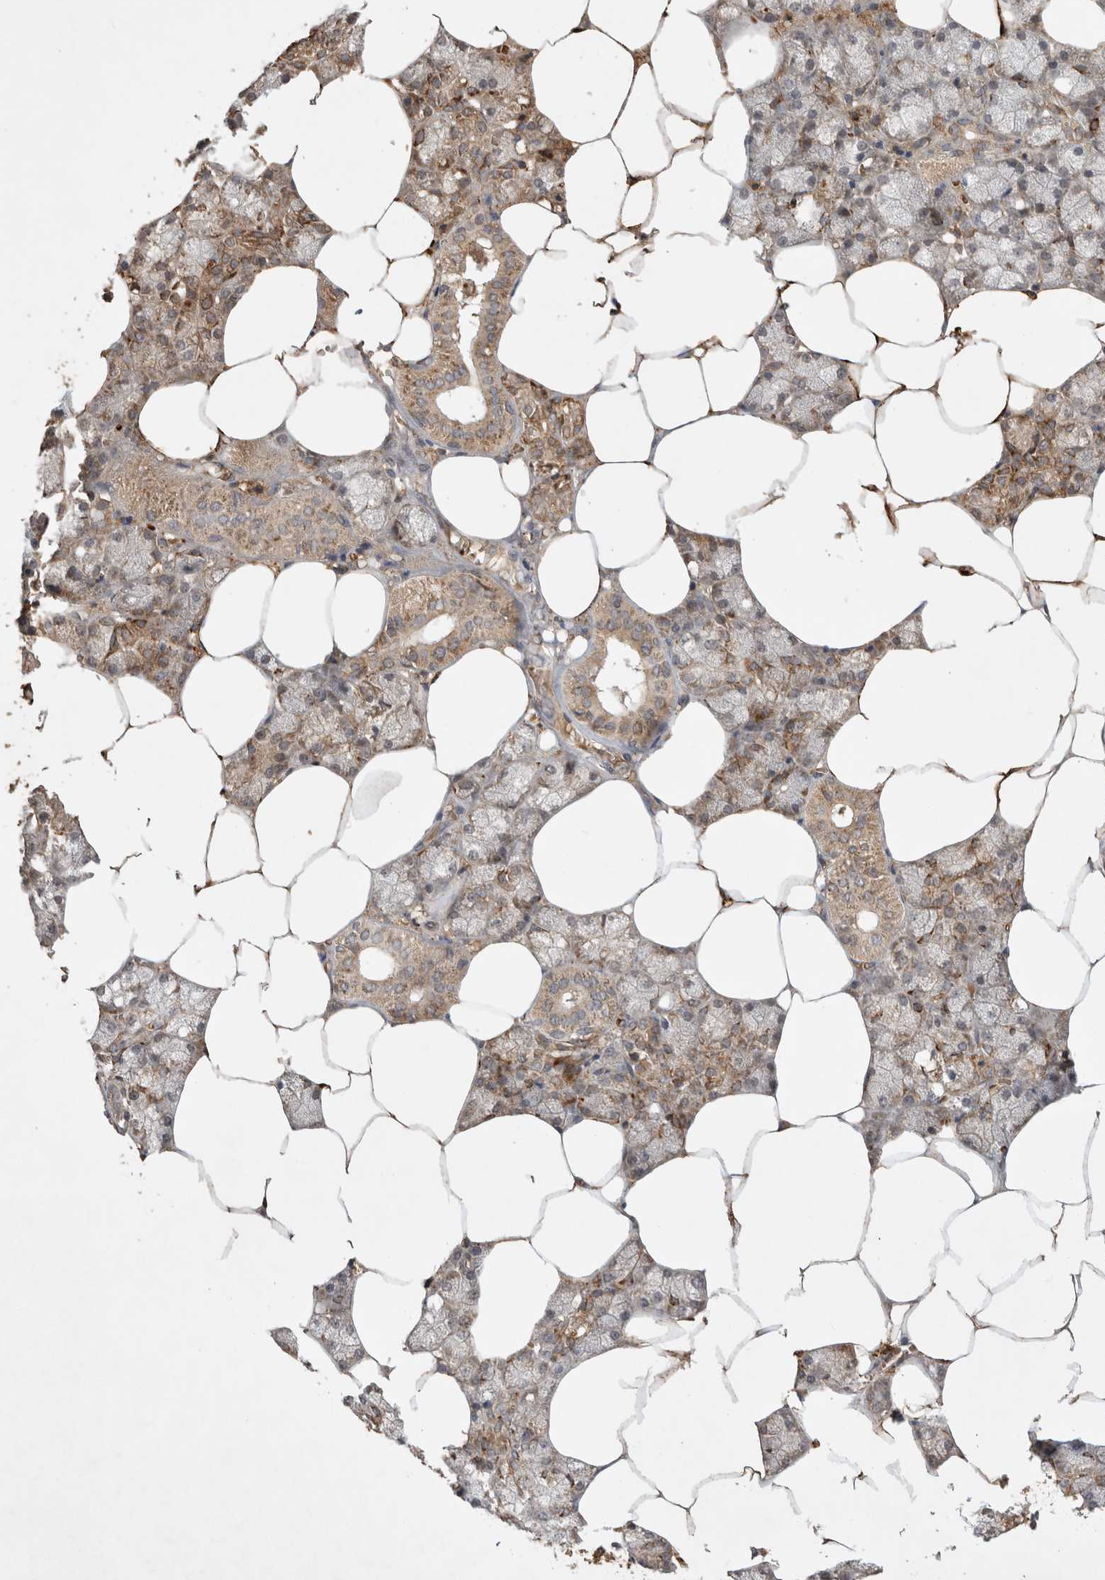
{"staining": {"intensity": "moderate", "quantity": "25%-75%", "location": "cytoplasmic/membranous"}, "tissue": "salivary gland", "cell_type": "Glandular cells", "image_type": "normal", "snomed": [{"axis": "morphology", "description": "Normal tissue, NOS"}, {"axis": "topography", "description": "Salivary gland"}], "caption": "Immunohistochemical staining of normal salivary gland demonstrates 25%-75% levels of moderate cytoplasmic/membranous protein staining in about 25%-75% of glandular cells. (Stains: DAB in brown, nuclei in blue, Microscopy: brightfield microscopy at high magnification).", "gene": "FAM221A", "patient": {"sex": "male", "age": 62}}